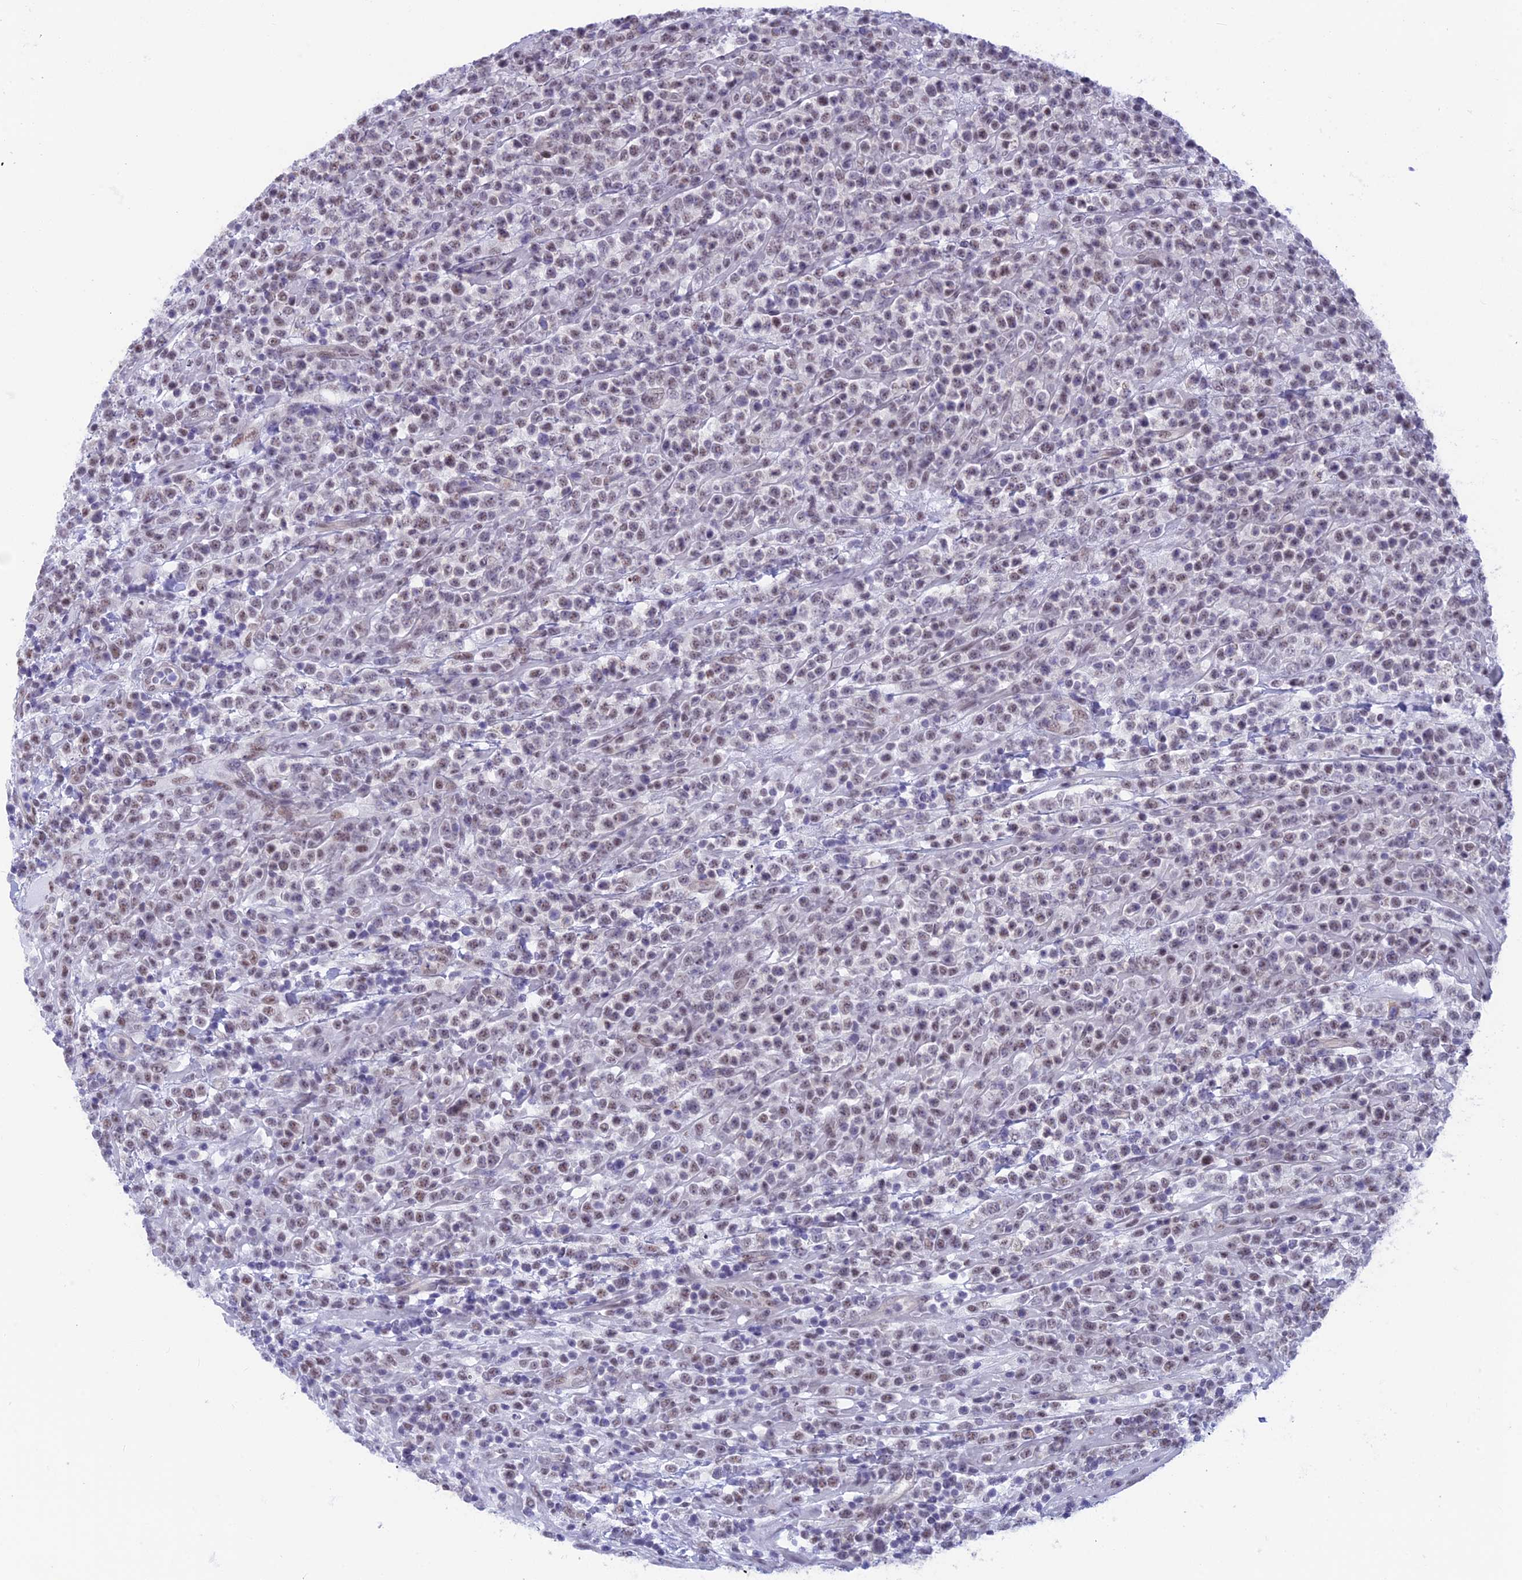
{"staining": {"intensity": "weak", "quantity": "25%-75%", "location": "nuclear"}, "tissue": "lymphoma", "cell_type": "Tumor cells", "image_type": "cancer", "snomed": [{"axis": "morphology", "description": "Malignant lymphoma, non-Hodgkin's type, High grade"}, {"axis": "topography", "description": "Colon"}], "caption": "Malignant lymphoma, non-Hodgkin's type (high-grade) stained for a protein (brown) reveals weak nuclear positive positivity in approximately 25%-75% of tumor cells.", "gene": "SRSF5", "patient": {"sex": "female", "age": 53}}